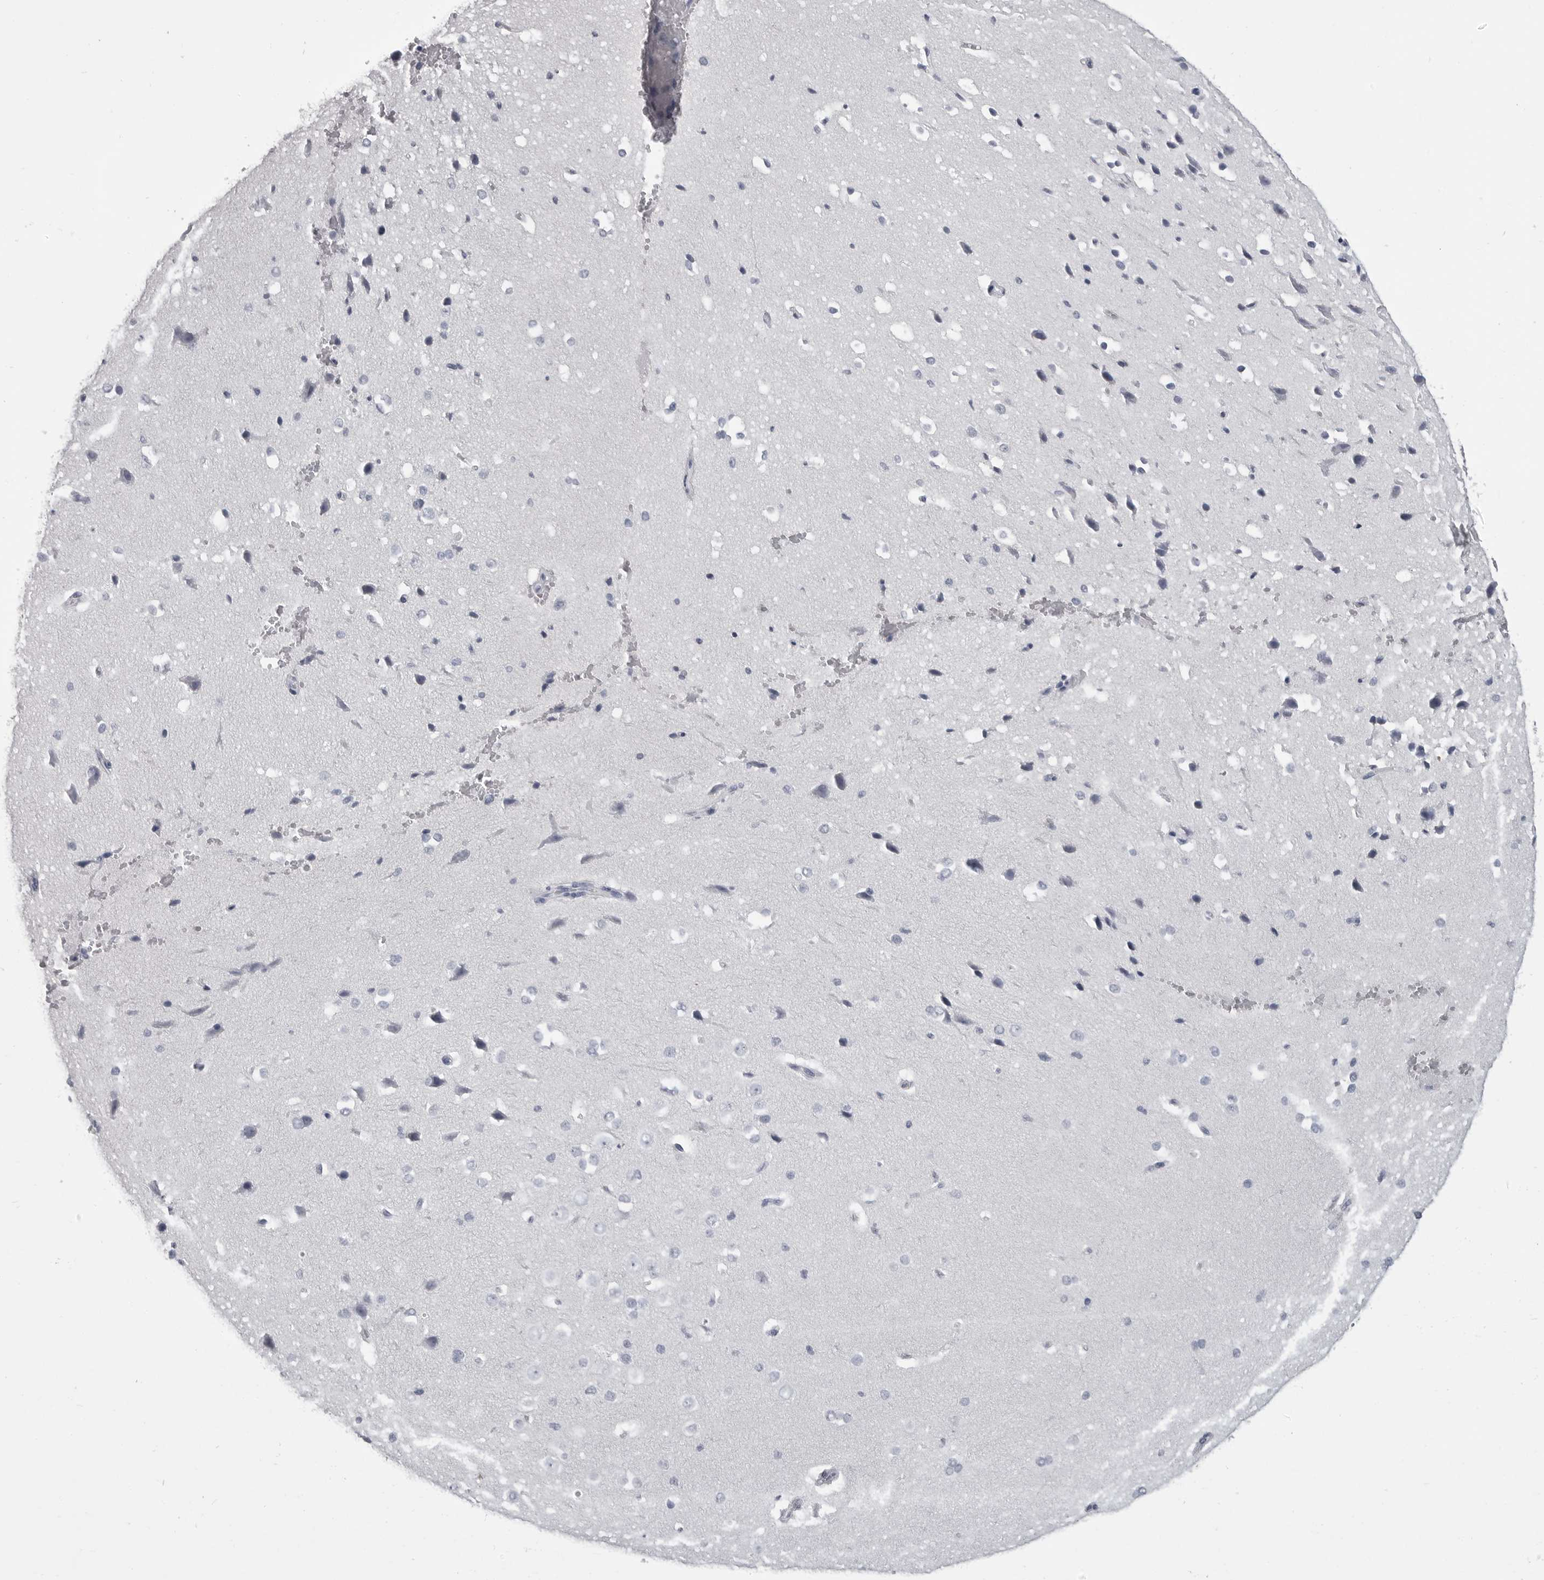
{"staining": {"intensity": "negative", "quantity": "none", "location": "none"}, "tissue": "cerebral cortex", "cell_type": "Endothelial cells", "image_type": "normal", "snomed": [{"axis": "morphology", "description": "Normal tissue, NOS"}, {"axis": "morphology", "description": "Developmental malformation"}, {"axis": "topography", "description": "Cerebral cortex"}], "caption": "The IHC histopathology image has no significant positivity in endothelial cells of cerebral cortex. (Stains: DAB immunohistochemistry (IHC) with hematoxylin counter stain, Microscopy: brightfield microscopy at high magnification).", "gene": "TIMP1", "patient": {"sex": "female", "age": 30}}